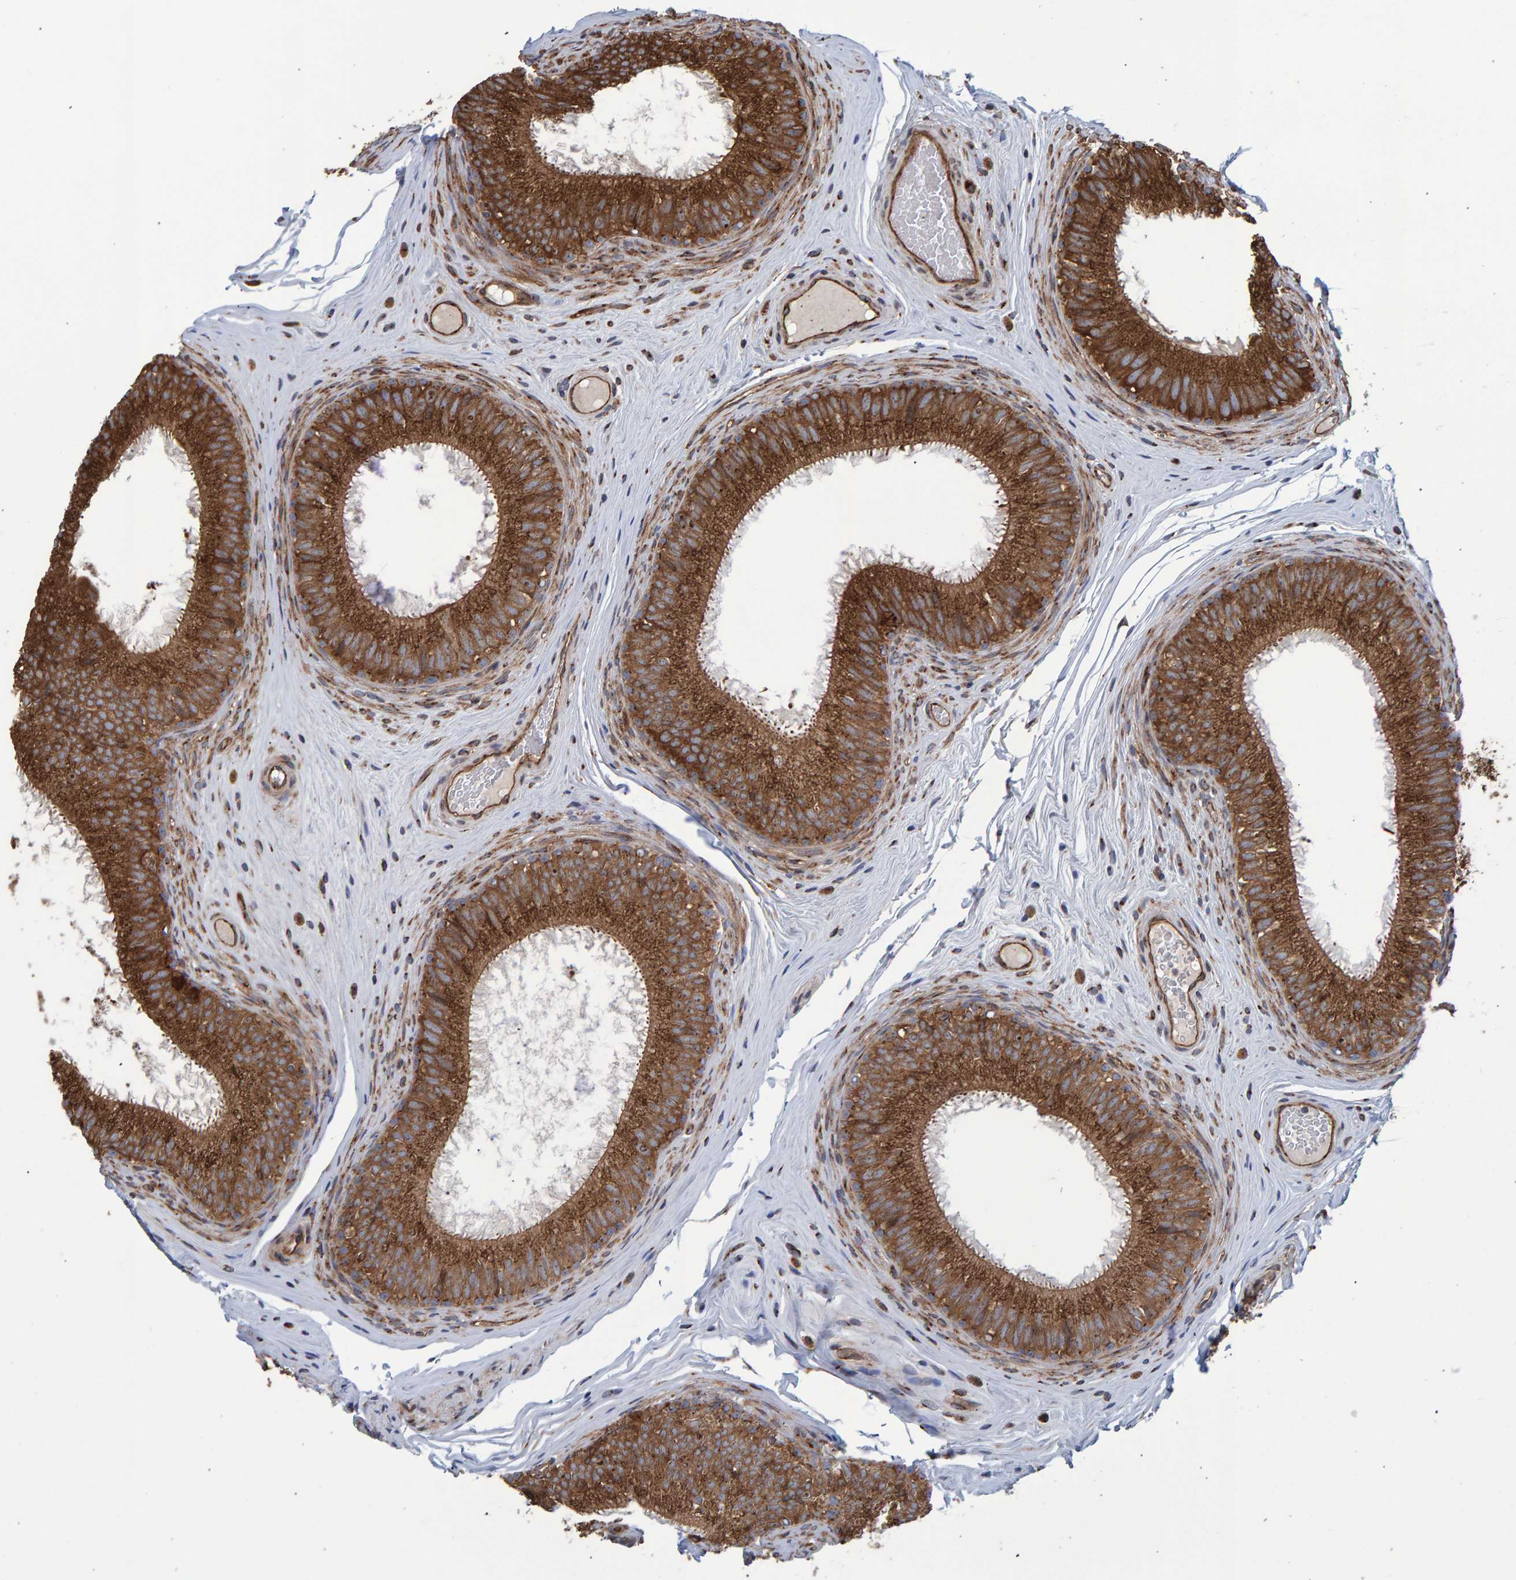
{"staining": {"intensity": "strong", "quantity": ">75%", "location": "cytoplasmic/membranous"}, "tissue": "epididymis", "cell_type": "Glandular cells", "image_type": "normal", "snomed": [{"axis": "morphology", "description": "Normal tissue, NOS"}, {"axis": "topography", "description": "Epididymis"}], "caption": "Normal epididymis exhibits strong cytoplasmic/membranous staining in about >75% of glandular cells (DAB (3,3'-diaminobenzidine) IHC, brown staining for protein, blue staining for nuclei)..", "gene": "FAM117A", "patient": {"sex": "male", "age": 32}}